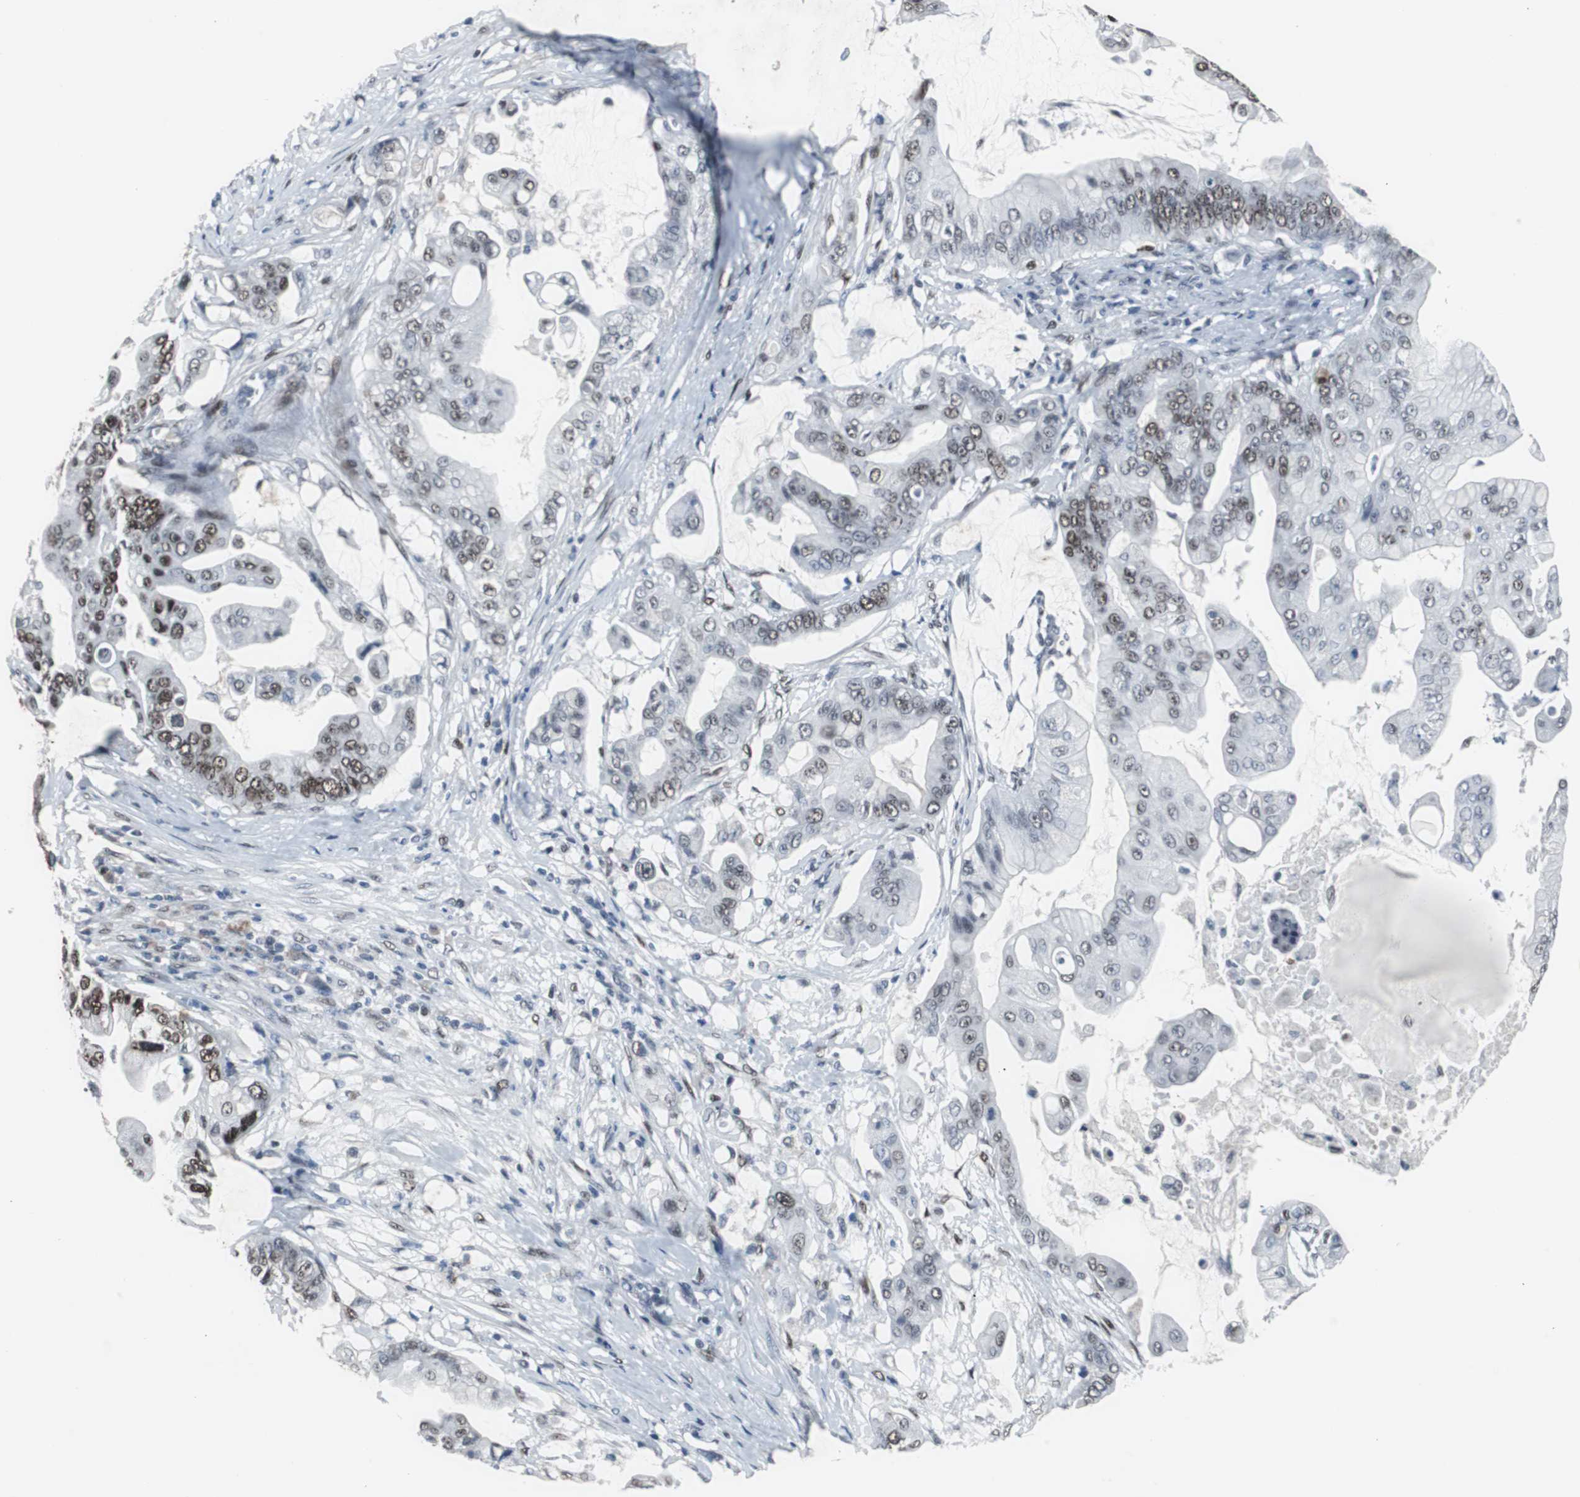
{"staining": {"intensity": "strong", "quantity": "25%-75%", "location": "nuclear"}, "tissue": "pancreatic cancer", "cell_type": "Tumor cells", "image_type": "cancer", "snomed": [{"axis": "morphology", "description": "Adenocarcinoma, NOS"}, {"axis": "topography", "description": "Pancreas"}], "caption": "This is an image of immunohistochemistry (IHC) staining of pancreatic adenocarcinoma, which shows strong positivity in the nuclear of tumor cells.", "gene": "FOXP4", "patient": {"sex": "female", "age": 75}}